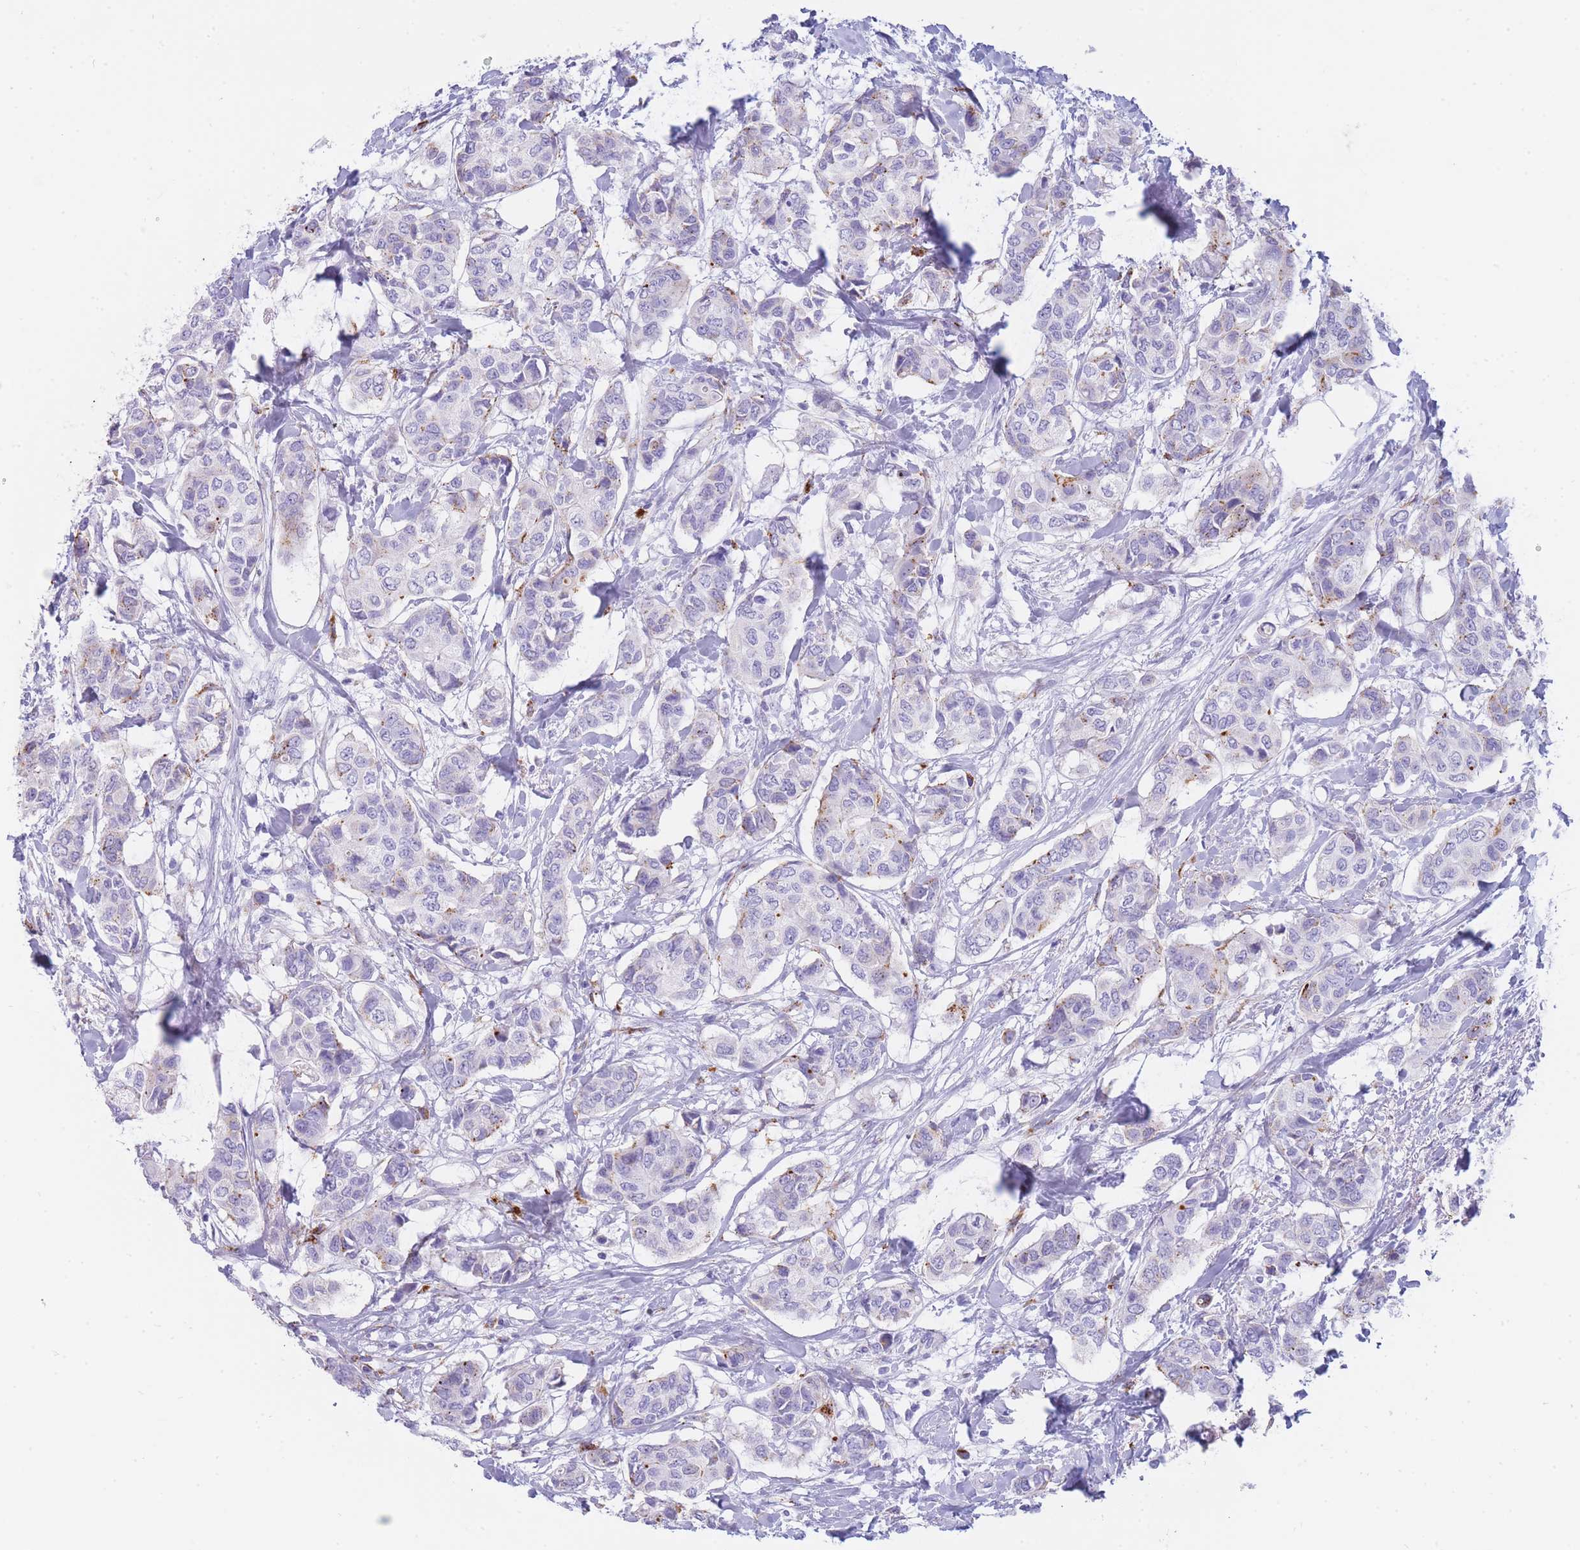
{"staining": {"intensity": "moderate", "quantity": "<25%", "location": "cytoplasmic/membranous"}, "tissue": "breast cancer", "cell_type": "Tumor cells", "image_type": "cancer", "snomed": [{"axis": "morphology", "description": "Lobular carcinoma"}, {"axis": "topography", "description": "Breast"}], "caption": "A brown stain labels moderate cytoplasmic/membranous expression of a protein in human breast lobular carcinoma tumor cells. (DAB IHC with brightfield microscopy, high magnification).", "gene": "GAA", "patient": {"sex": "female", "age": 51}}